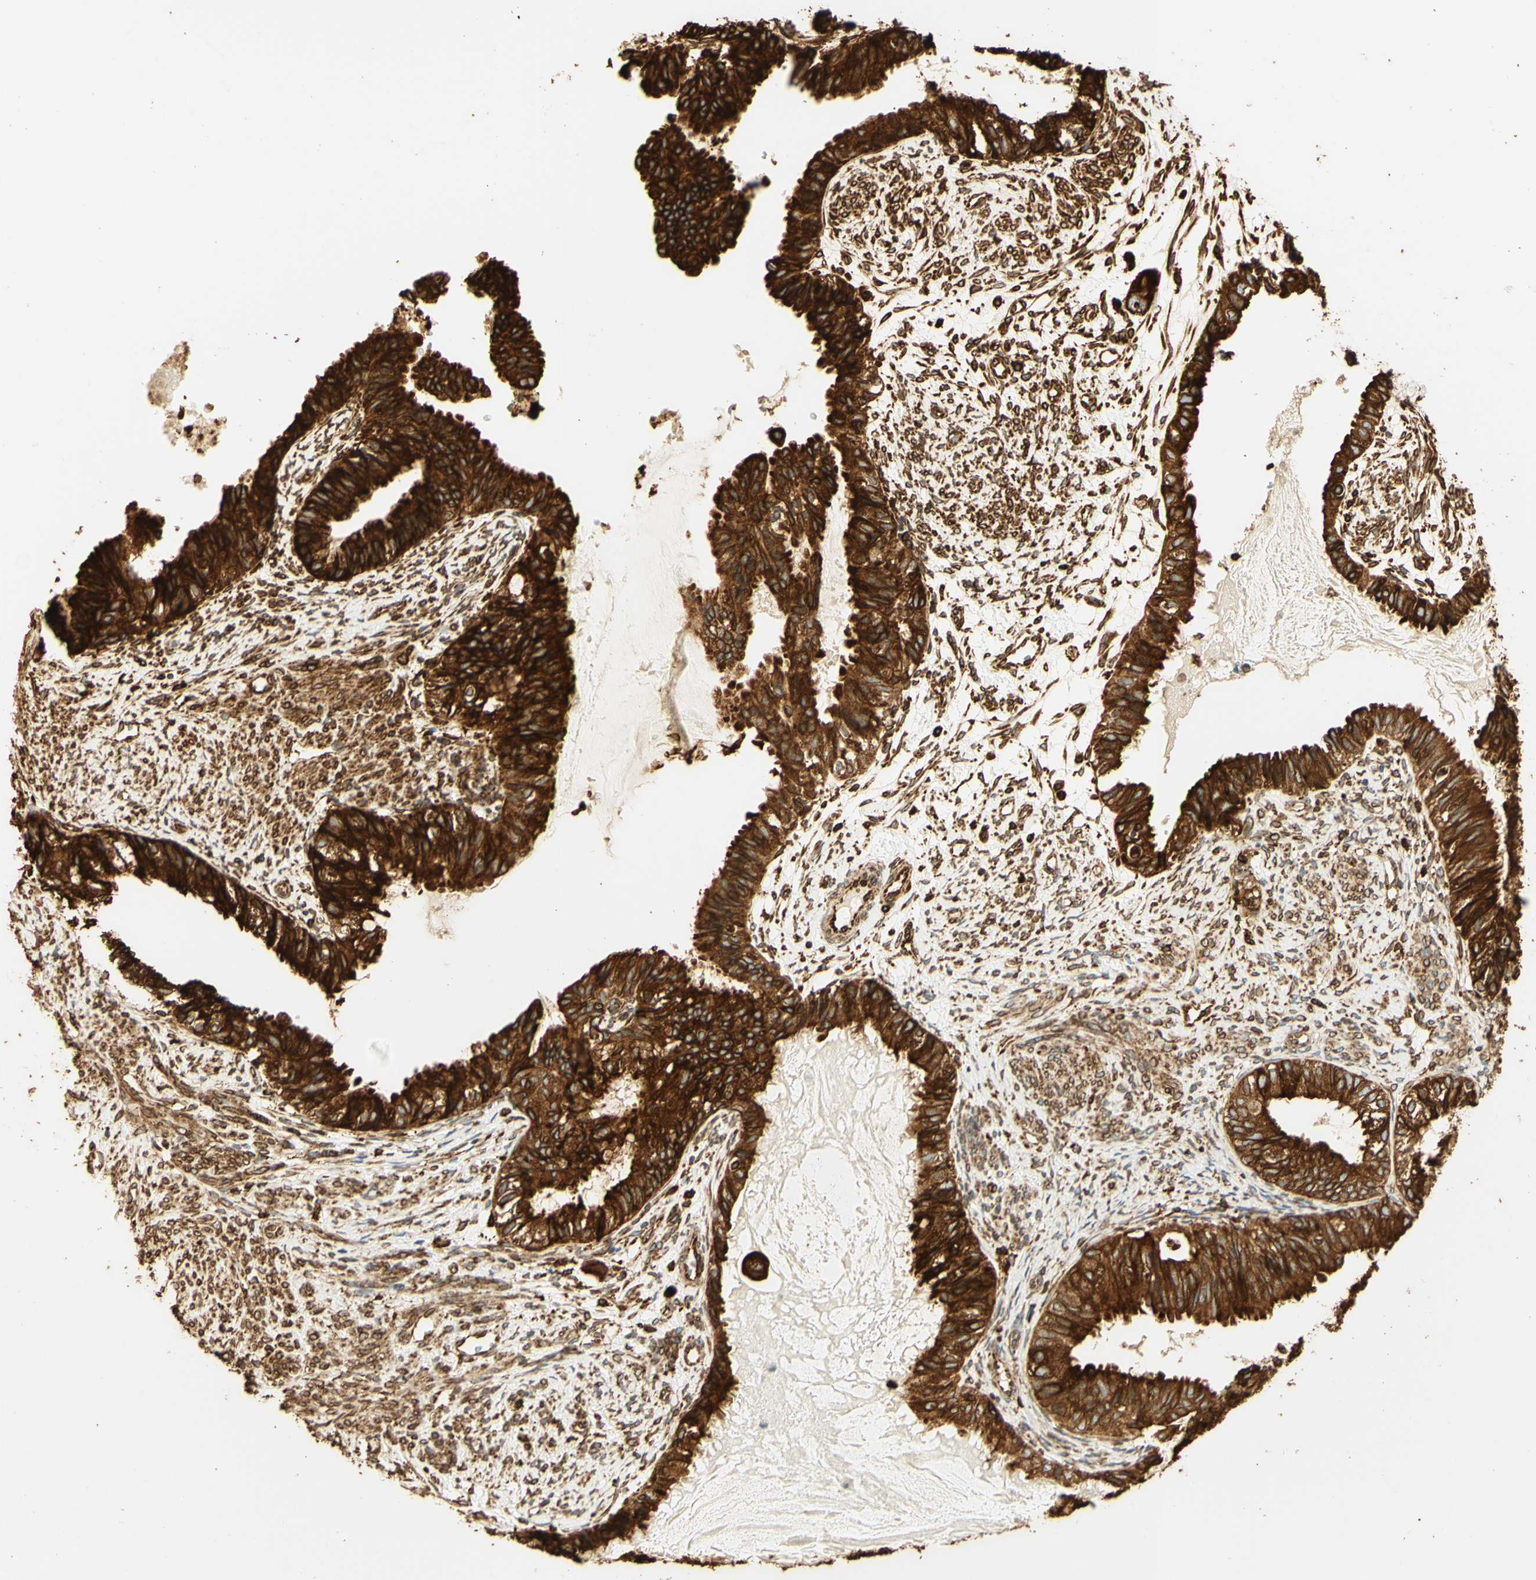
{"staining": {"intensity": "strong", "quantity": ">75%", "location": "cytoplasmic/membranous"}, "tissue": "cervical cancer", "cell_type": "Tumor cells", "image_type": "cancer", "snomed": [{"axis": "morphology", "description": "Normal tissue, NOS"}, {"axis": "morphology", "description": "Adenocarcinoma, NOS"}, {"axis": "topography", "description": "Cervix"}, {"axis": "topography", "description": "Endometrium"}], "caption": "This image exhibits cervical cancer (adenocarcinoma) stained with immunohistochemistry to label a protein in brown. The cytoplasmic/membranous of tumor cells show strong positivity for the protein. Nuclei are counter-stained blue.", "gene": "CANX", "patient": {"sex": "female", "age": 86}}